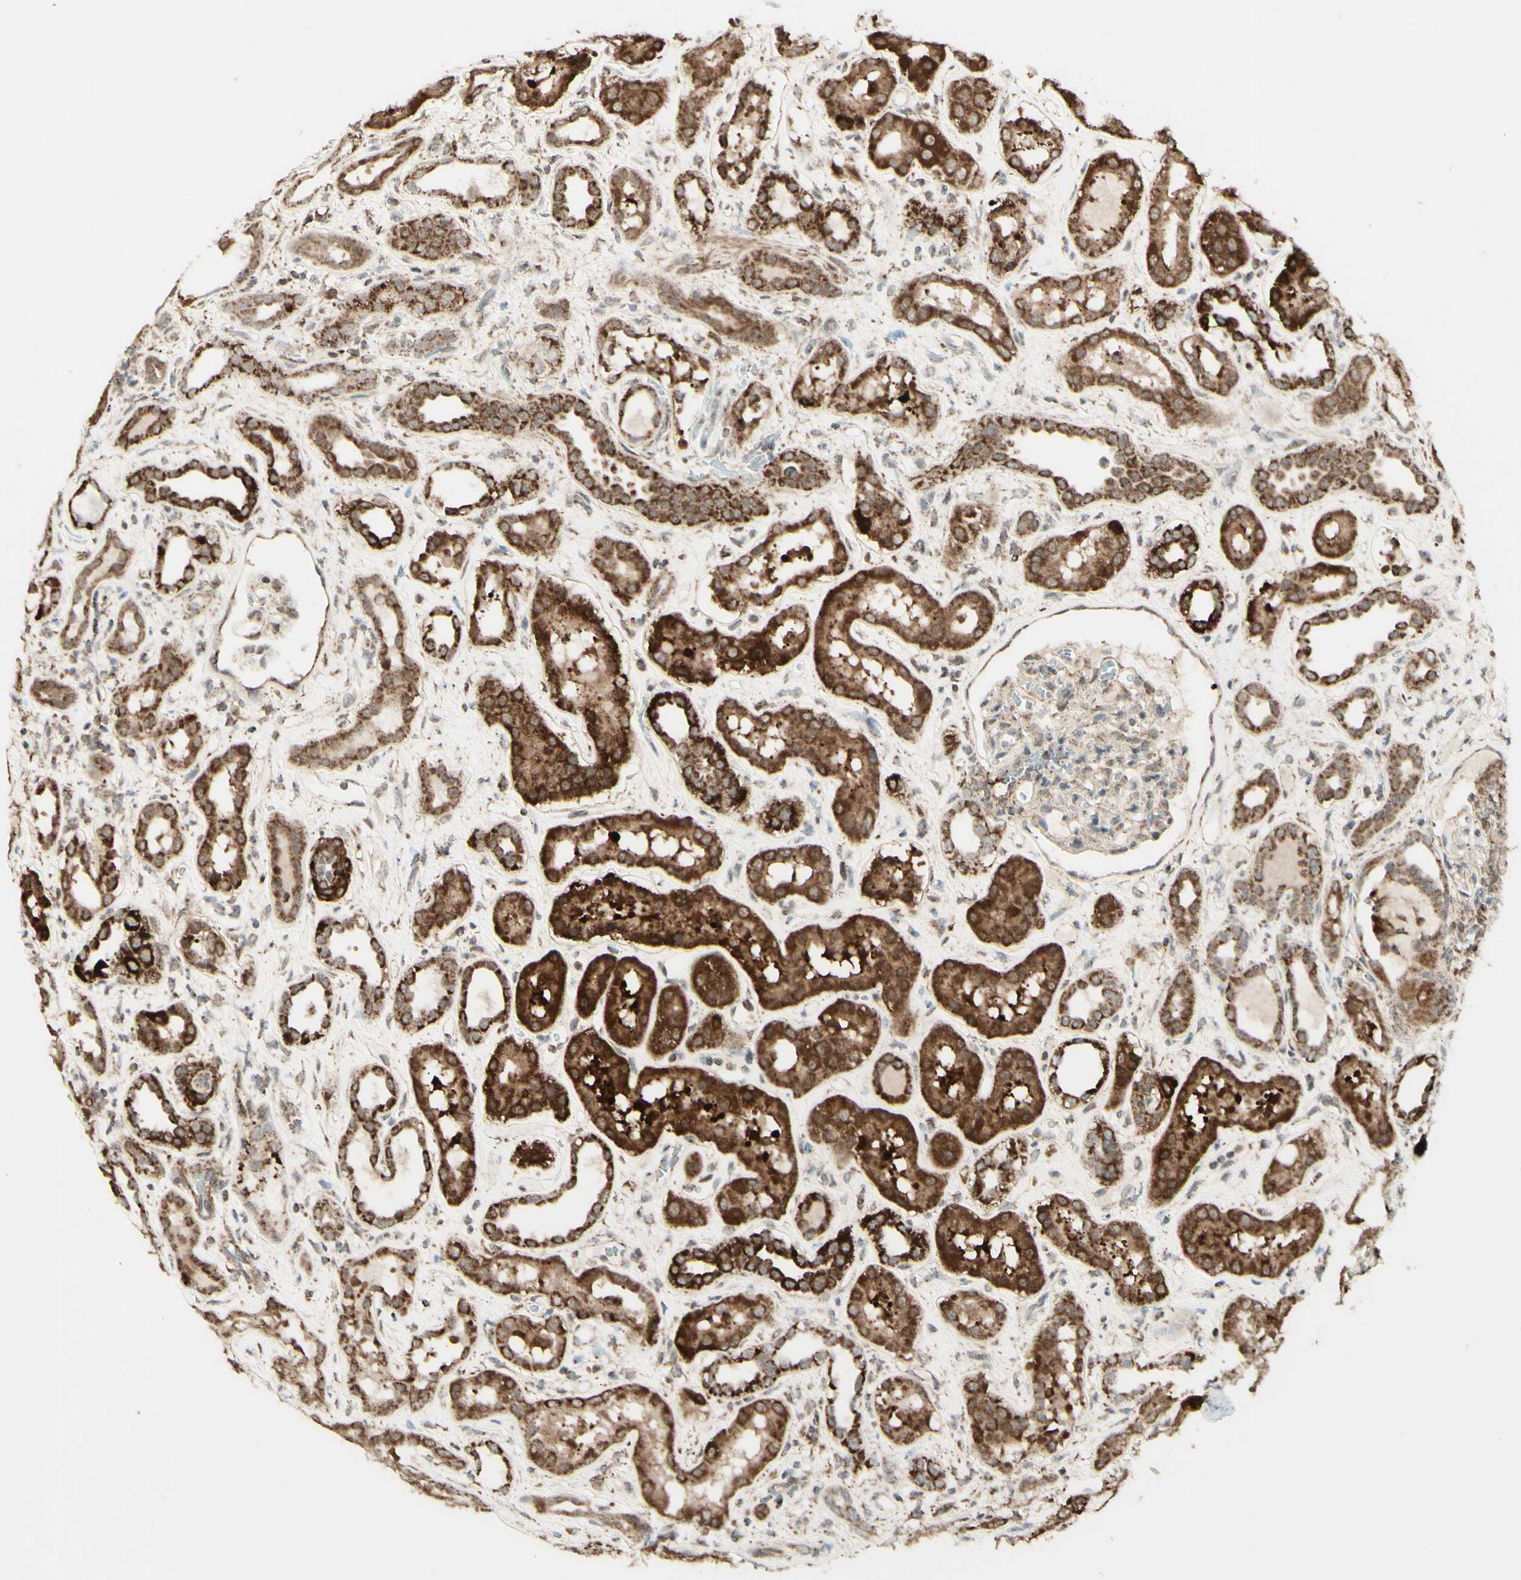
{"staining": {"intensity": "weak", "quantity": "25%-75%", "location": "cytoplasmic/membranous"}, "tissue": "kidney", "cell_type": "Cells in glomeruli", "image_type": "normal", "snomed": [{"axis": "morphology", "description": "Normal tissue, NOS"}, {"axis": "topography", "description": "Kidney"}], "caption": "Immunohistochemical staining of unremarkable human kidney reveals 25%-75% levels of weak cytoplasmic/membranous protein staining in approximately 25%-75% of cells in glomeruli.", "gene": "DHRS3", "patient": {"sex": "male", "age": 59}}